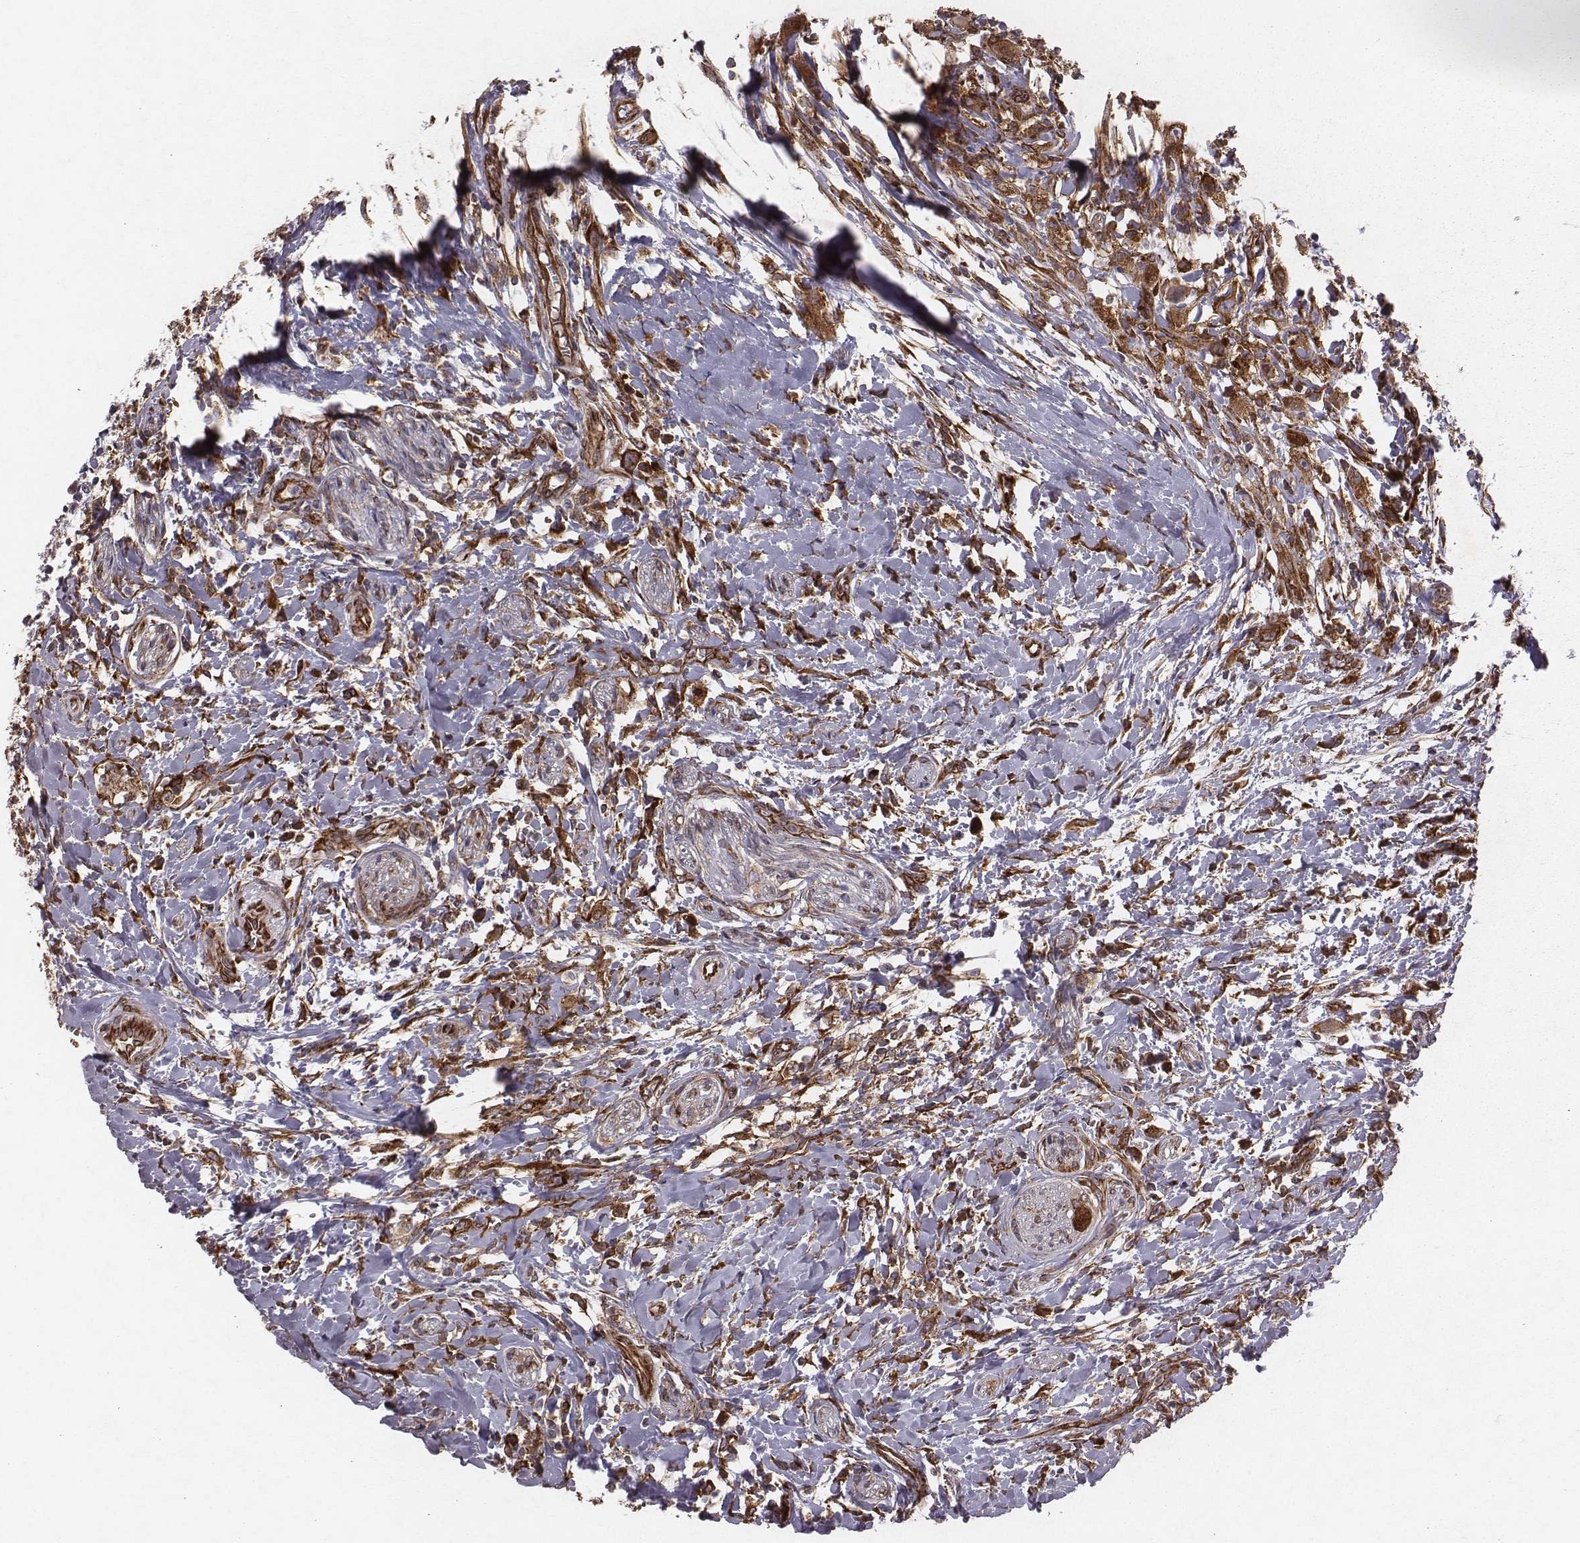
{"staining": {"intensity": "moderate", "quantity": ">75%", "location": "cytoplasmic/membranous"}, "tissue": "head and neck cancer", "cell_type": "Tumor cells", "image_type": "cancer", "snomed": [{"axis": "morphology", "description": "Squamous cell carcinoma, NOS"}, {"axis": "morphology", "description": "Squamous cell carcinoma, metastatic, NOS"}, {"axis": "topography", "description": "Oral tissue"}, {"axis": "topography", "description": "Head-Neck"}], "caption": "A histopathology image of head and neck metastatic squamous cell carcinoma stained for a protein exhibits moderate cytoplasmic/membranous brown staining in tumor cells.", "gene": "TXLNA", "patient": {"sex": "female", "age": 85}}